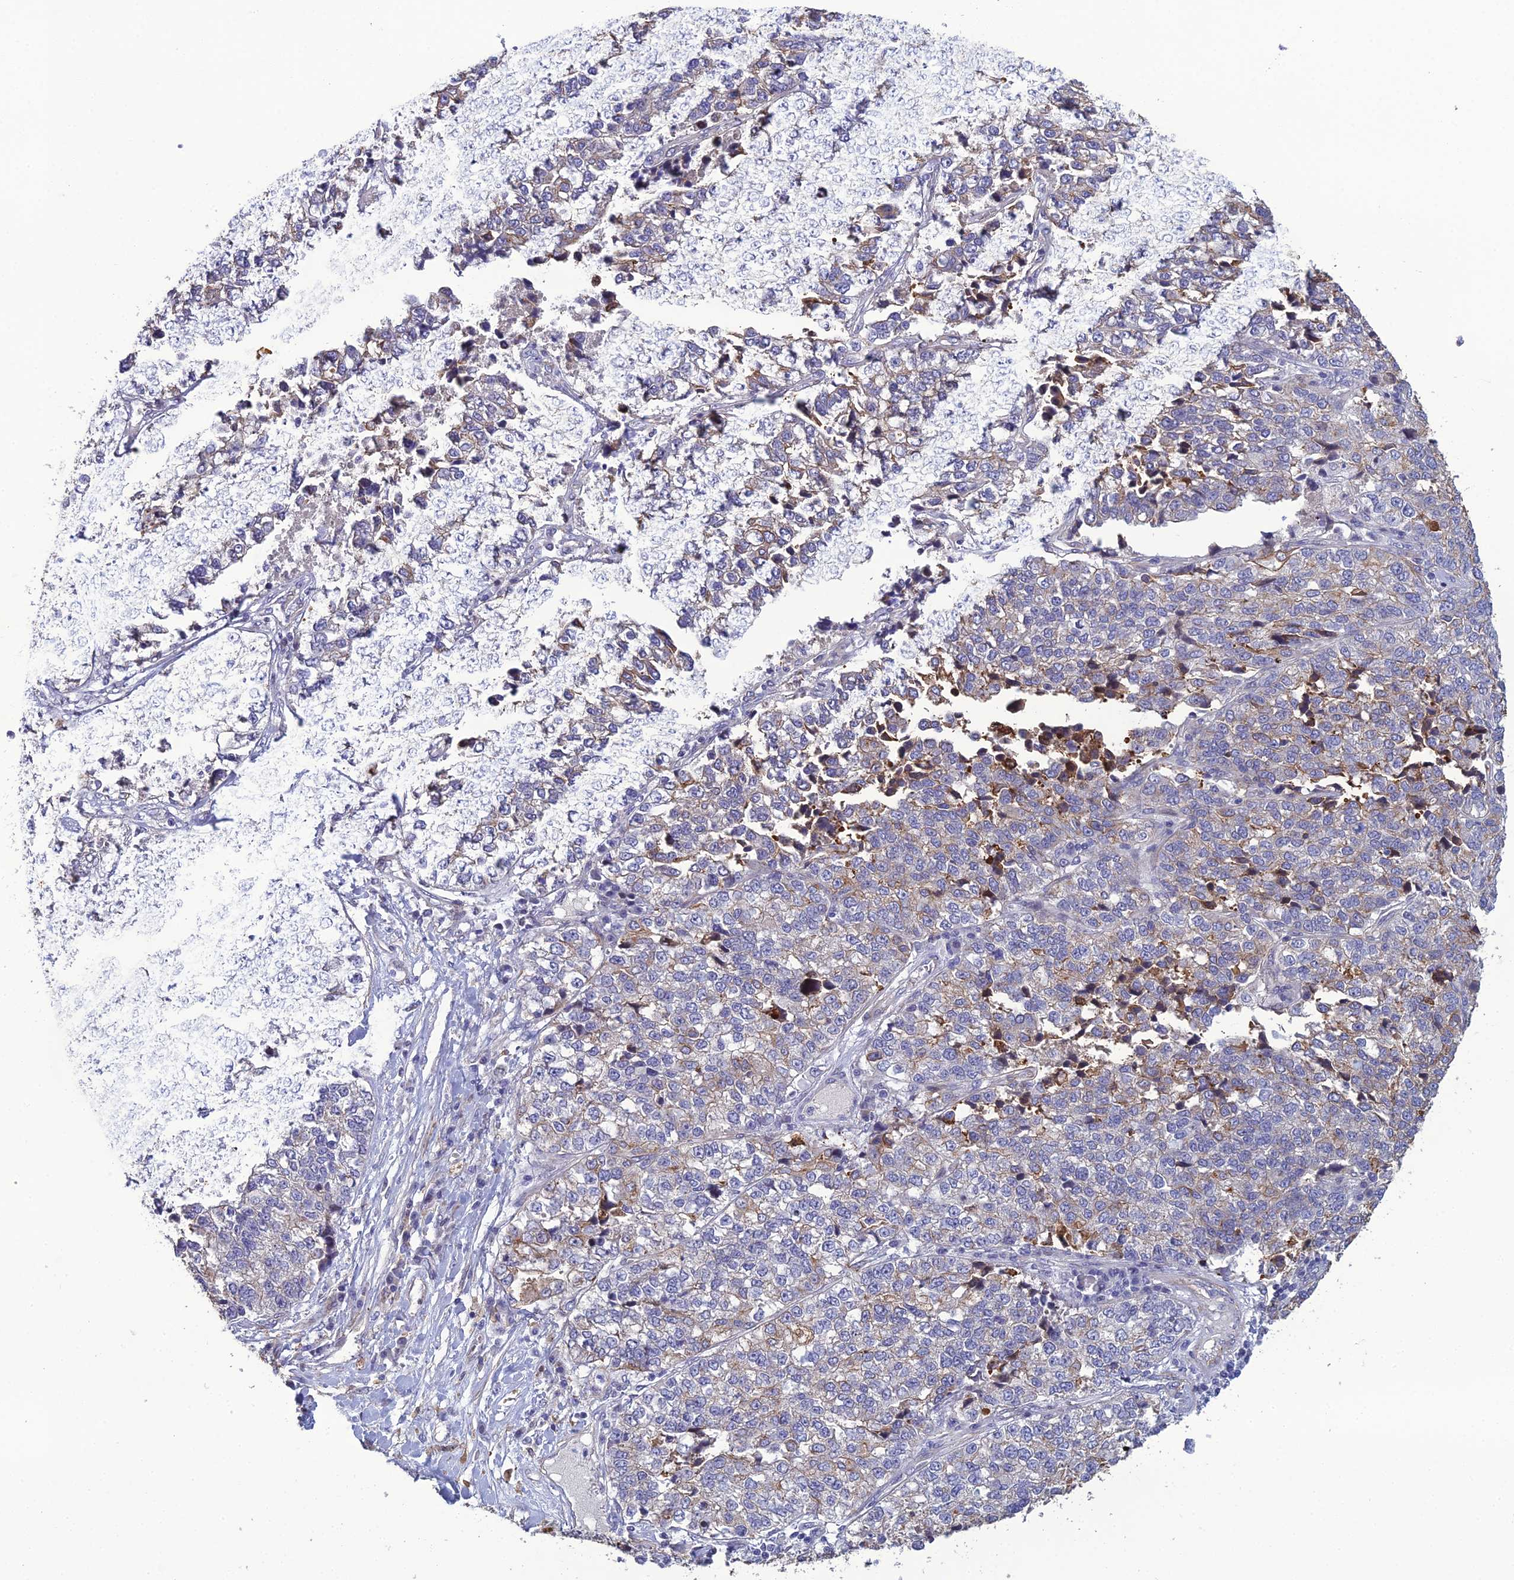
{"staining": {"intensity": "weak", "quantity": "<25%", "location": "cytoplasmic/membranous"}, "tissue": "lung cancer", "cell_type": "Tumor cells", "image_type": "cancer", "snomed": [{"axis": "morphology", "description": "Adenocarcinoma, NOS"}, {"axis": "topography", "description": "Lung"}], "caption": "There is no significant staining in tumor cells of lung adenocarcinoma.", "gene": "LZTS2", "patient": {"sex": "male", "age": 49}}